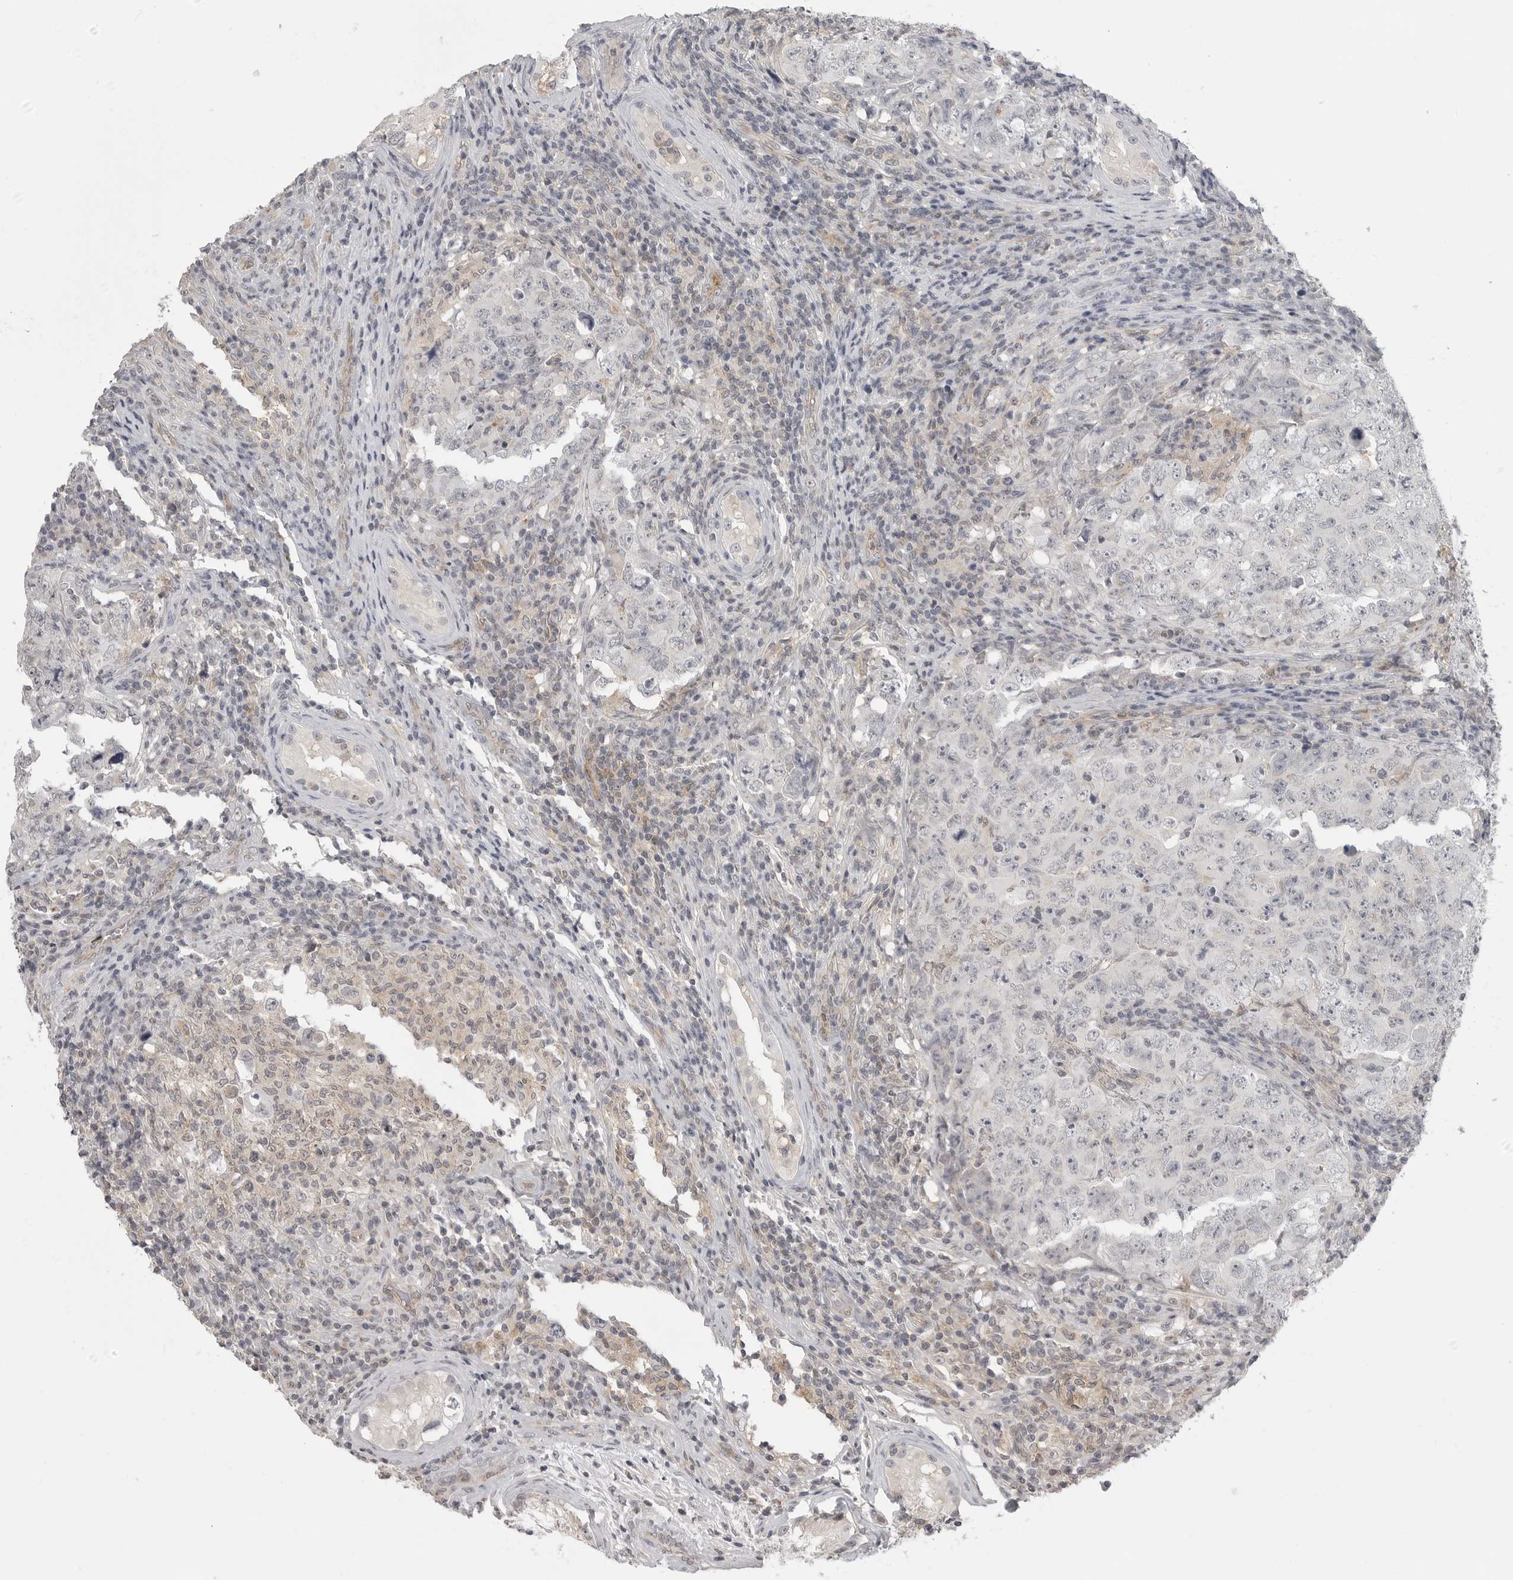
{"staining": {"intensity": "negative", "quantity": "none", "location": "none"}, "tissue": "testis cancer", "cell_type": "Tumor cells", "image_type": "cancer", "snomed": [{"axis": "morphology", "description": "Carcinoma, Embryonal, NOS"}, {"axis": "topography", "description": "Testis"}], "caption": "A photomicrograph of testis cancer (embryonal carcinoma) stained for a protein displays no brown staining in tumor cells.", "gene": "IFNGR1", "patient": {"sex": "male", "age": 26}}